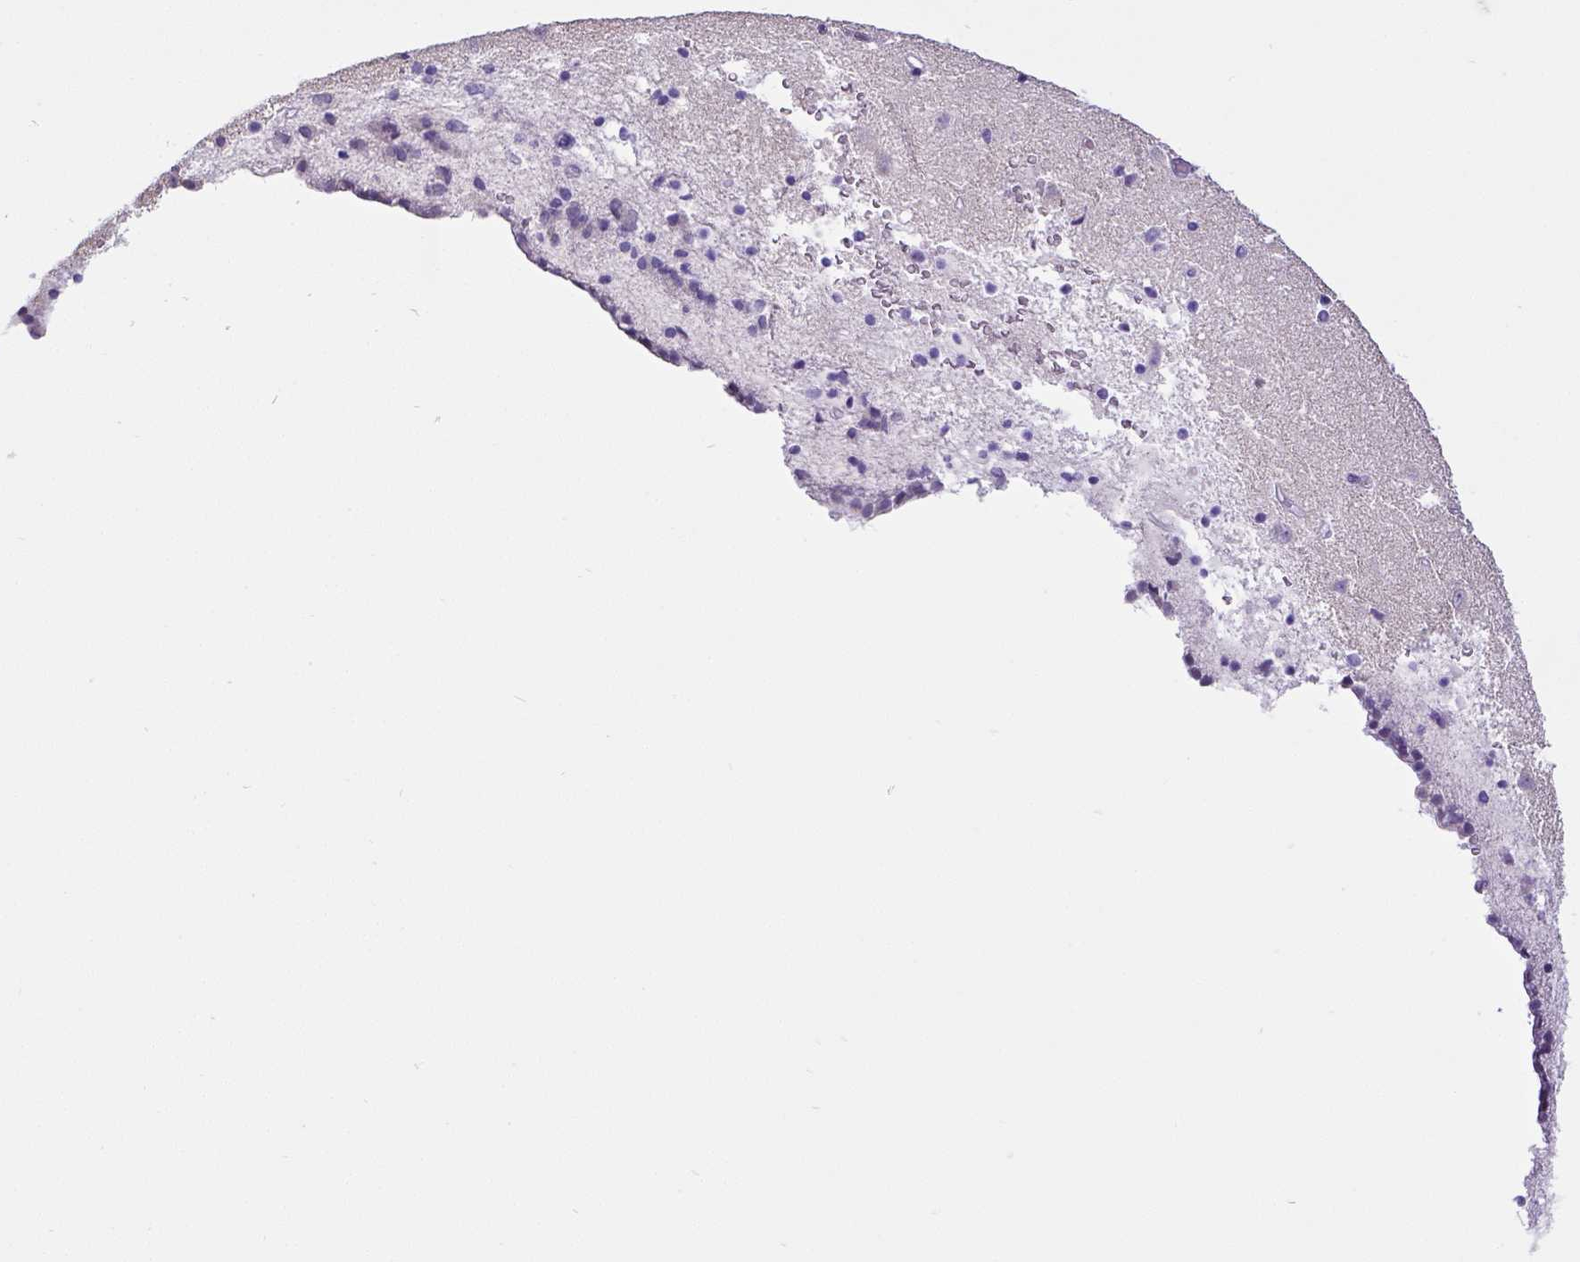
{"staining": {"intensity": "negative", "quantity": "none", "location": "none"}, "tissue": "caudate", "cell_type": "Glial cells", "image_type": "normal", "snomed": [{"axis": "morphology", "description": "Normal tissue, NOS"}, {"axis": "topography", "description": "Lateral ventricle wall"}], "caption": "Caudate stained for a protein using IHC reveals no staining glial cells.", "gene": "SATB2", "patient": {"sex": "female", "age": 42}}